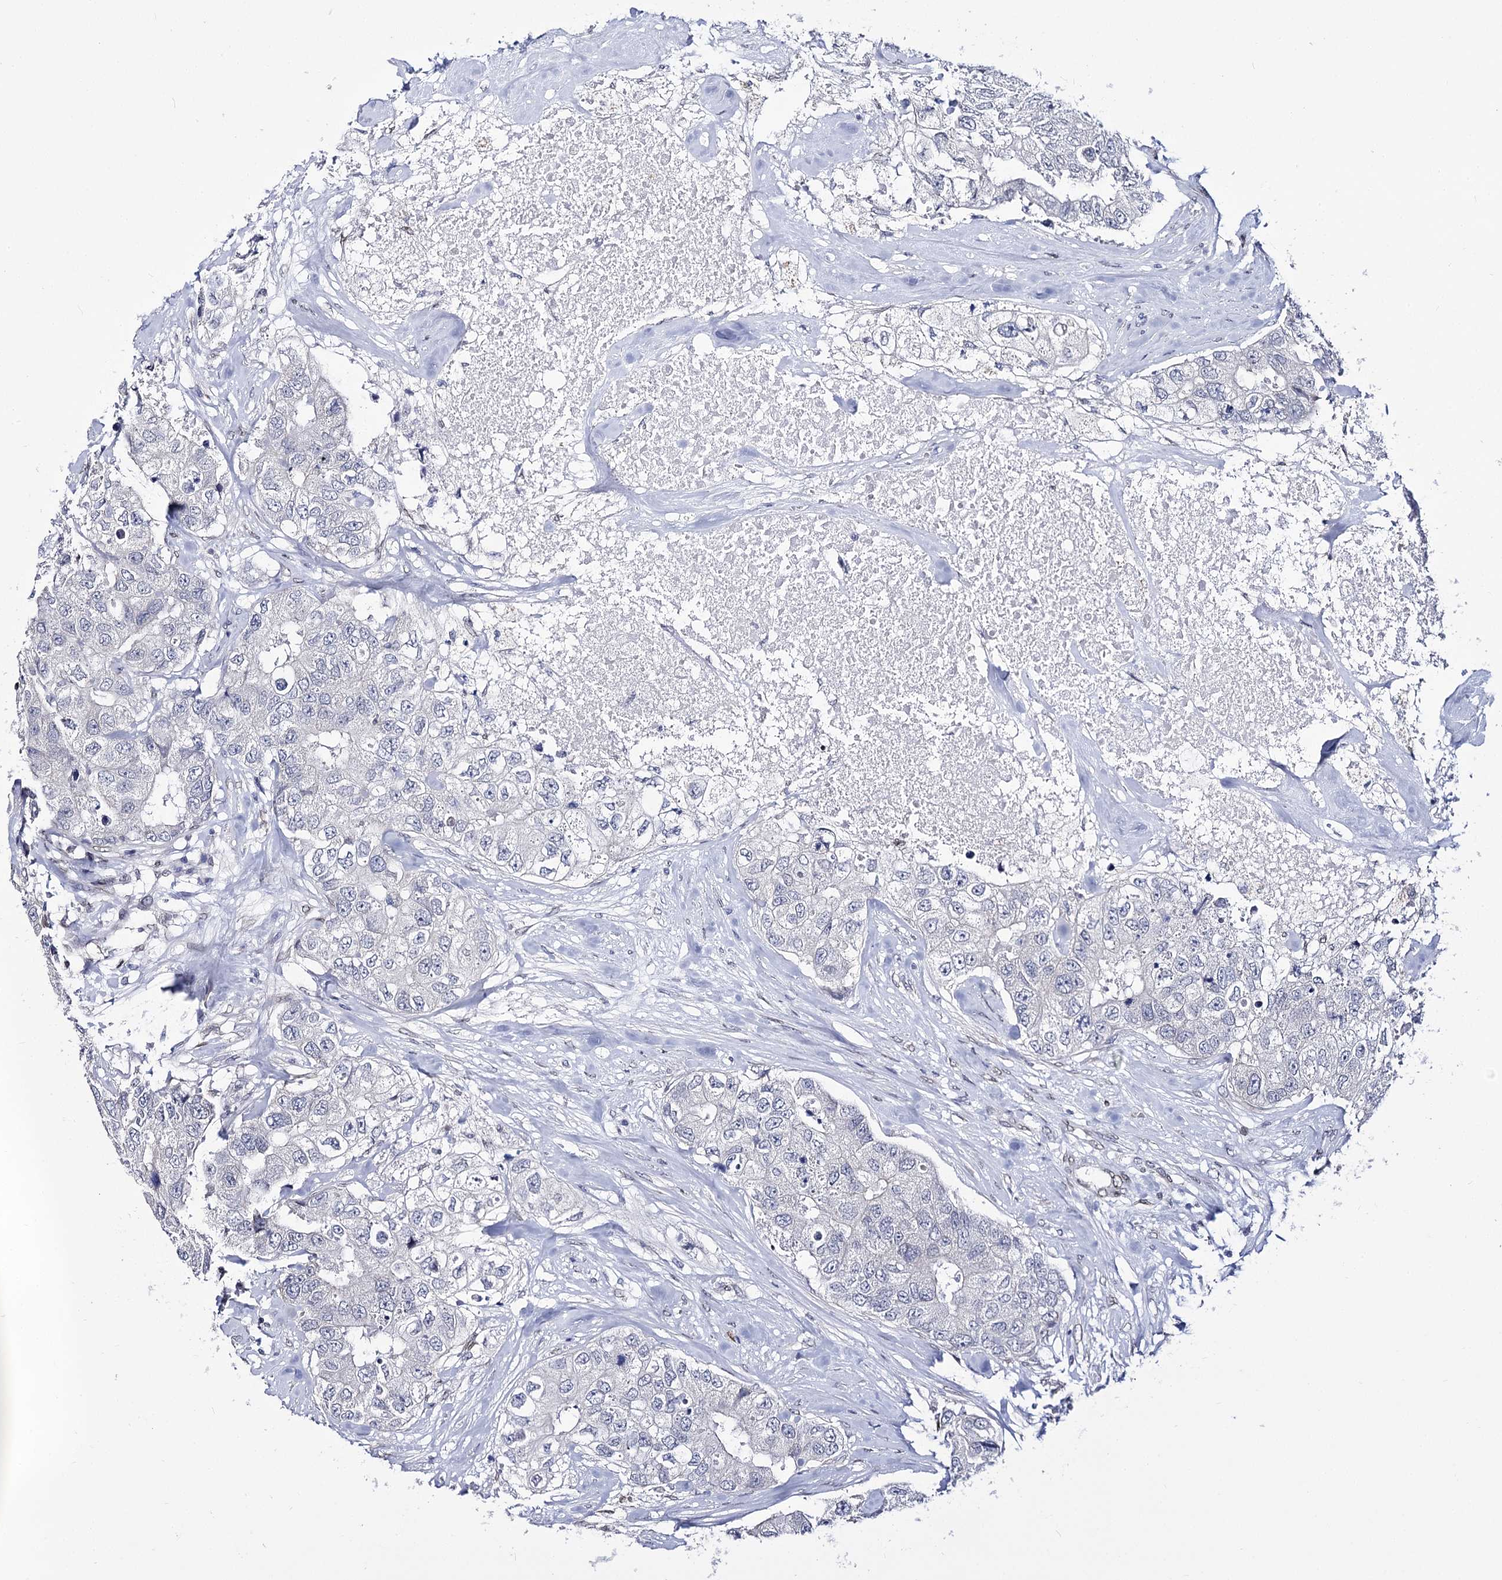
{"staining": {"intensity": "negative", "quantity": "none", "location": "none"}, "tissue": "breast cancer", "cell_type": "Tumor cells", "image_type": "cancer", "snomed": [{"axis": "morphology", "description": "Duct carcinoma"}, {"axis": "topography", "description": "Breast"}], "caption": "Image shows no protein staining in tumor cells of breast cancer tissue.", "gene": "TMEM201", "patient": {"sex": "female", "age": 62}}